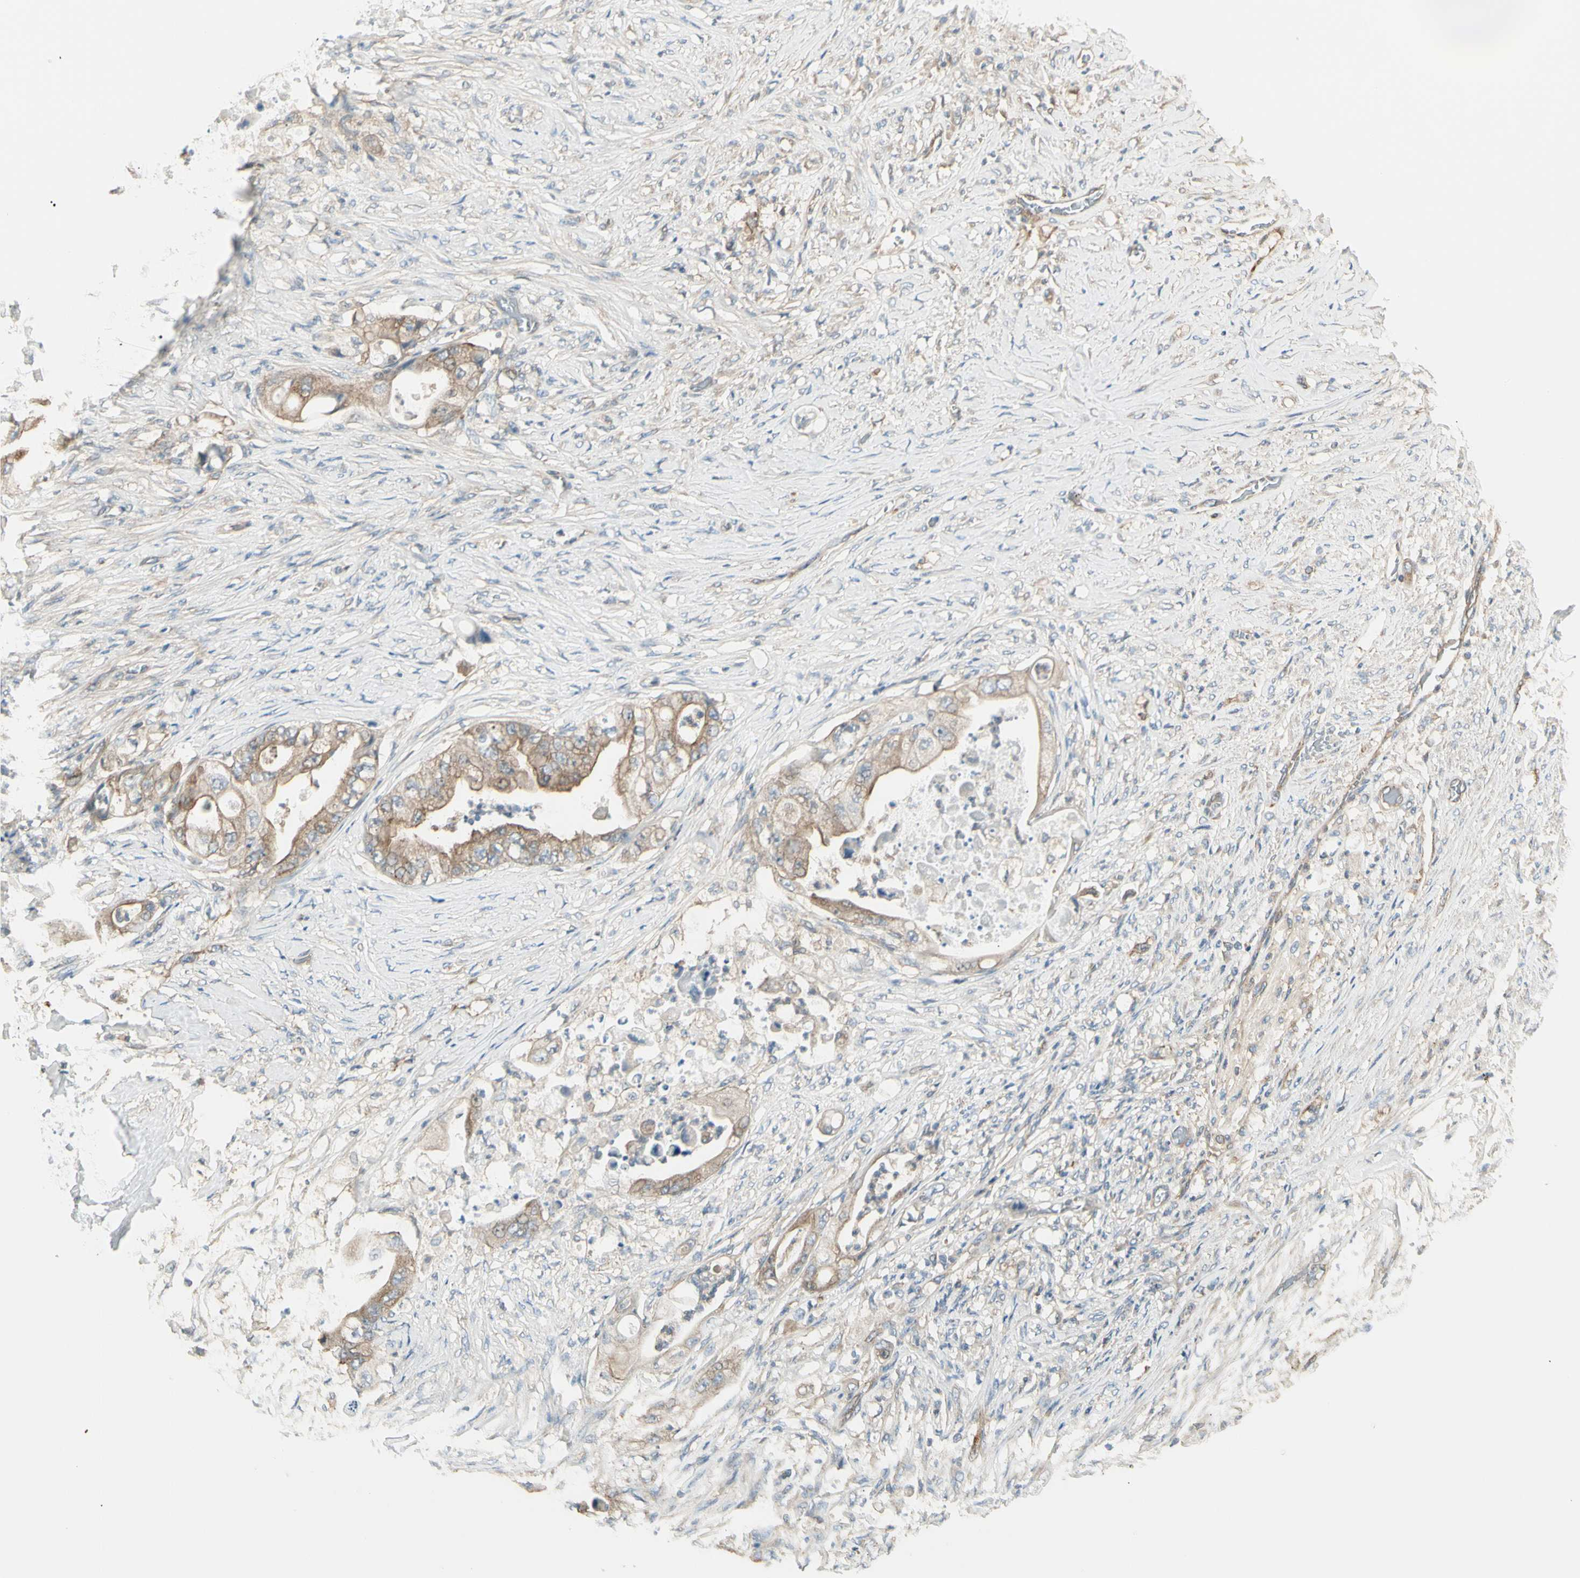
{"staining": {"intensity": "moderate", "quantity": ">75%", "location": "cytoplasmic/membranous"}, "tissue": "stomach cancer", "cell_type": "Tumor cells", "image_type": "cancer", "snomed": [{"axis": "morphology", "description": "Adenocarcinoma, NOS"}, {"axis": "topography", "description": "Stomach"}], "caption": "Immunohistochemical staining of human stomach cancer (adenocarcinoma) shows medium levels of moderate cytoplasmic/membranous expression in about >75% of tumor cells.", "gene": "AGFG1", "patient": {"sex": "female", "age": 73}}